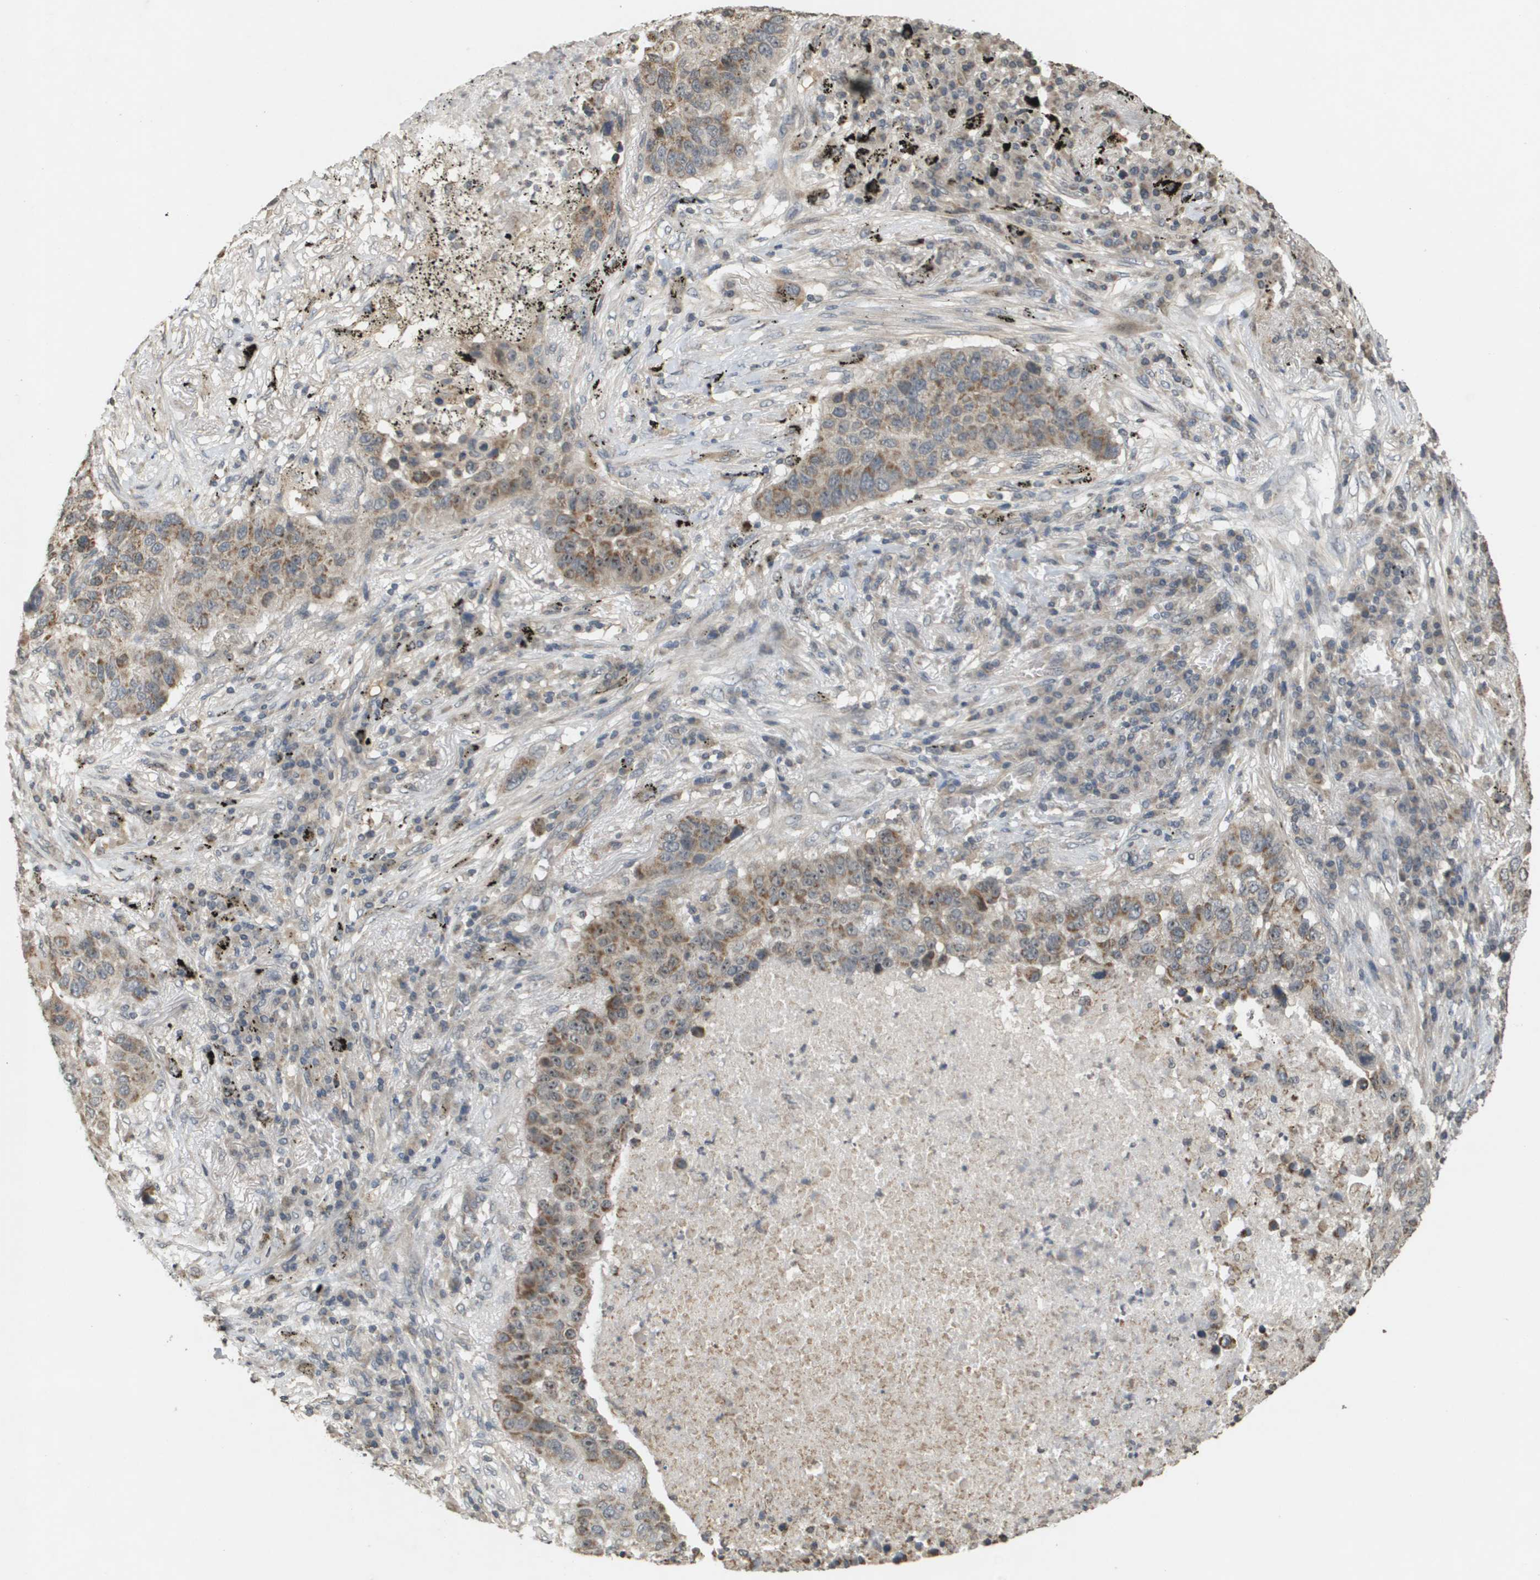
{"staining": {"intensity": "moderate", "quantity": "25%-75%", "location": "cytoplasmic/membranous"}, "tissue": "lung cancer", "cell_type": "Tumor cells", "image_type": "cancer", "snomed": [{"axis": "morphology", "description": "Squamous cell carcinoma, NOS"}, {"axis": "topography", "description": "Lung"}], "caption": "Lung cancer stained with a protein marker displays moderate staining in tumor cells.", "gene": "RAB21", "patient": {"sex": "male", "age": 57}}